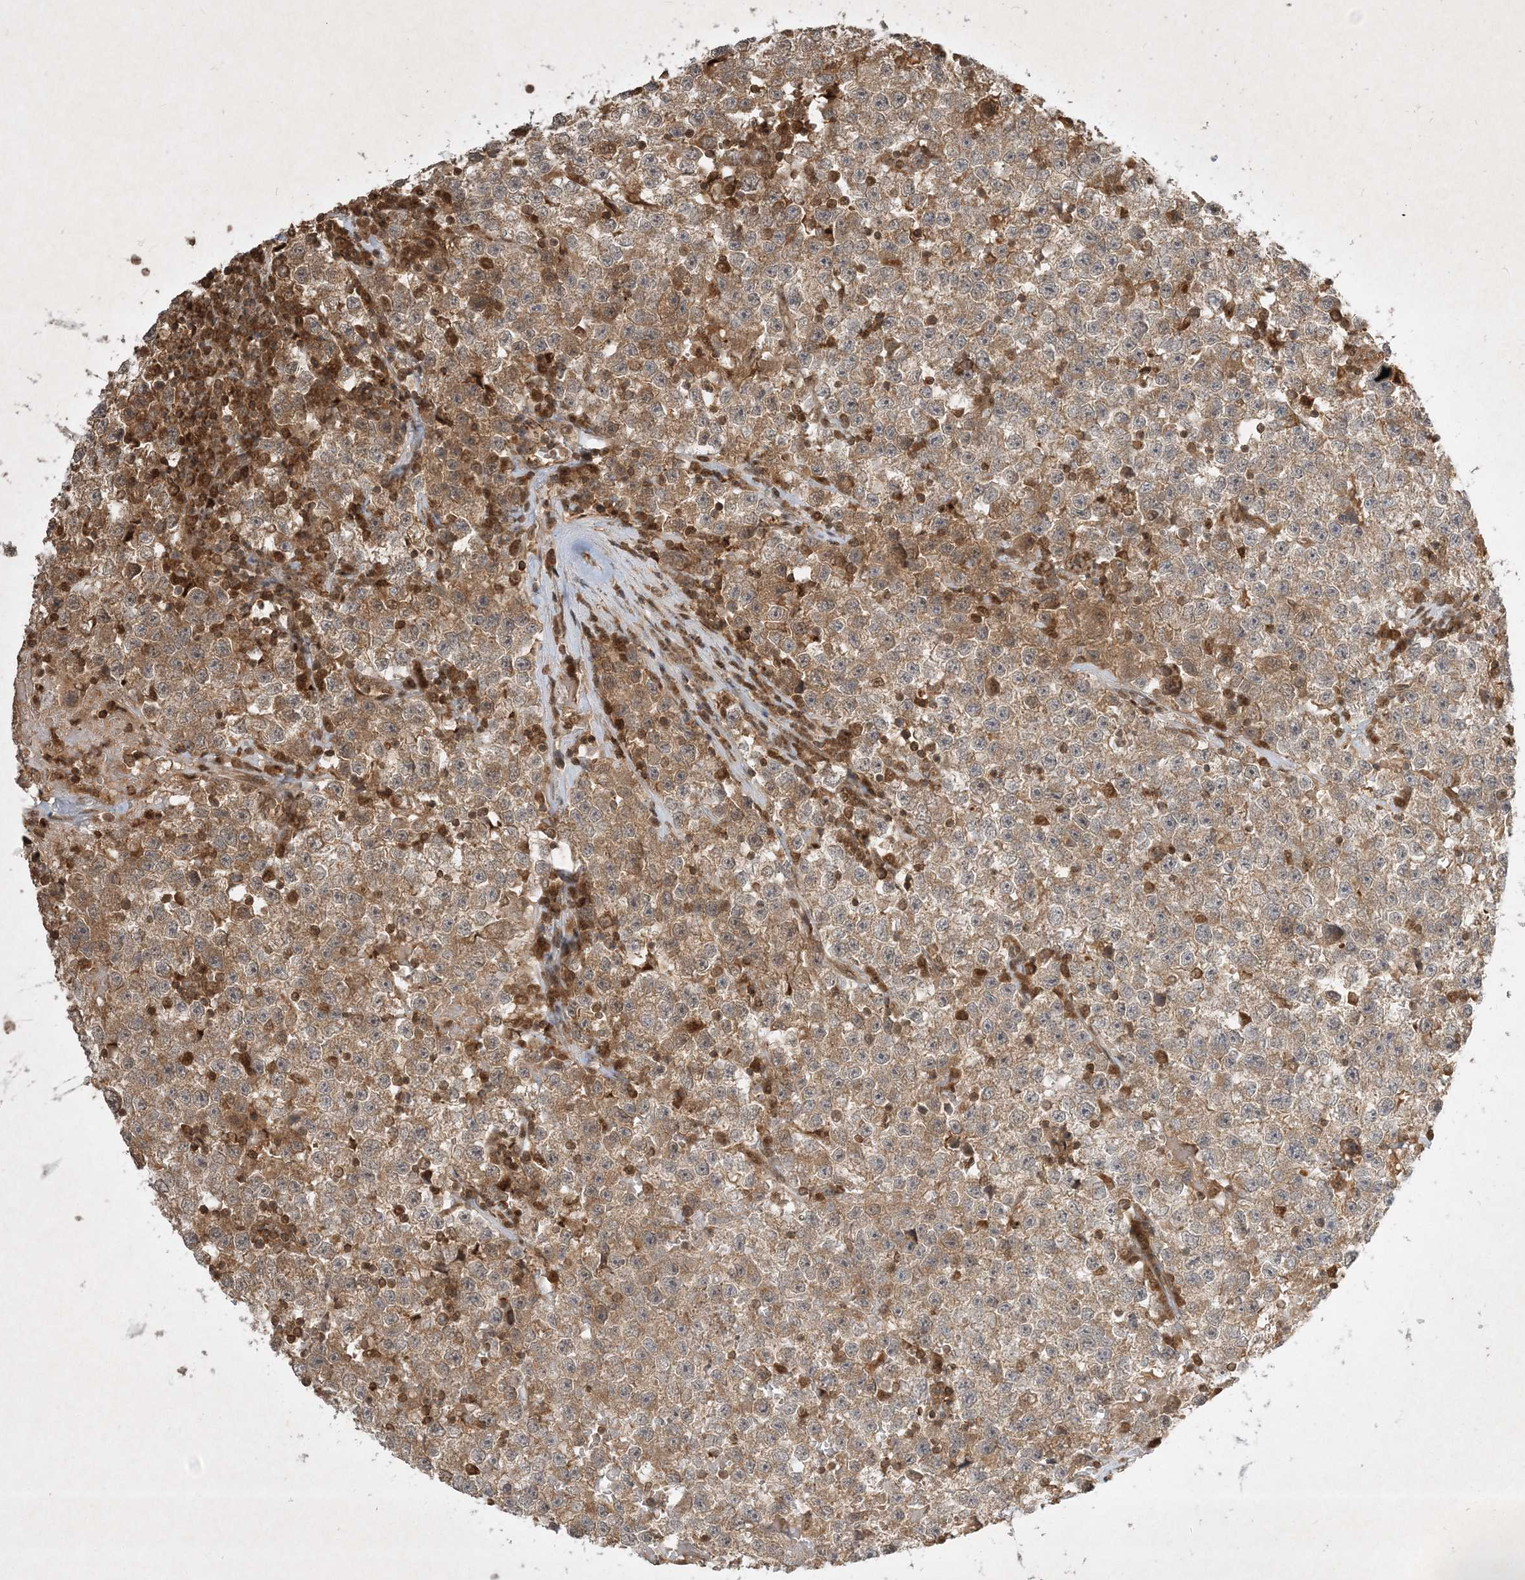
{"staining": {"intensity": "moderate", "quantity": ">75%", "location": "cytoplasmic/membranous"}, "tissue": "testis cancer", "cell_type": "Tumor cells", "image_type": "cancer", "snomed": [{"axis": "morphology", "description": "Seminoma, NOS"}, {"axis": "topography", "description": "Testis"}], "caption": "High-power microscopy captured an immunohistochemistry (IHC) micrograph of testis cancer (seminoma), revealing moderate cytoplasmic/membranous staining in about >75% of tumor cells. Nuclei are stained in blue.", "gene": "PLTP", "patient": {"sex": "male", "age": 22}}